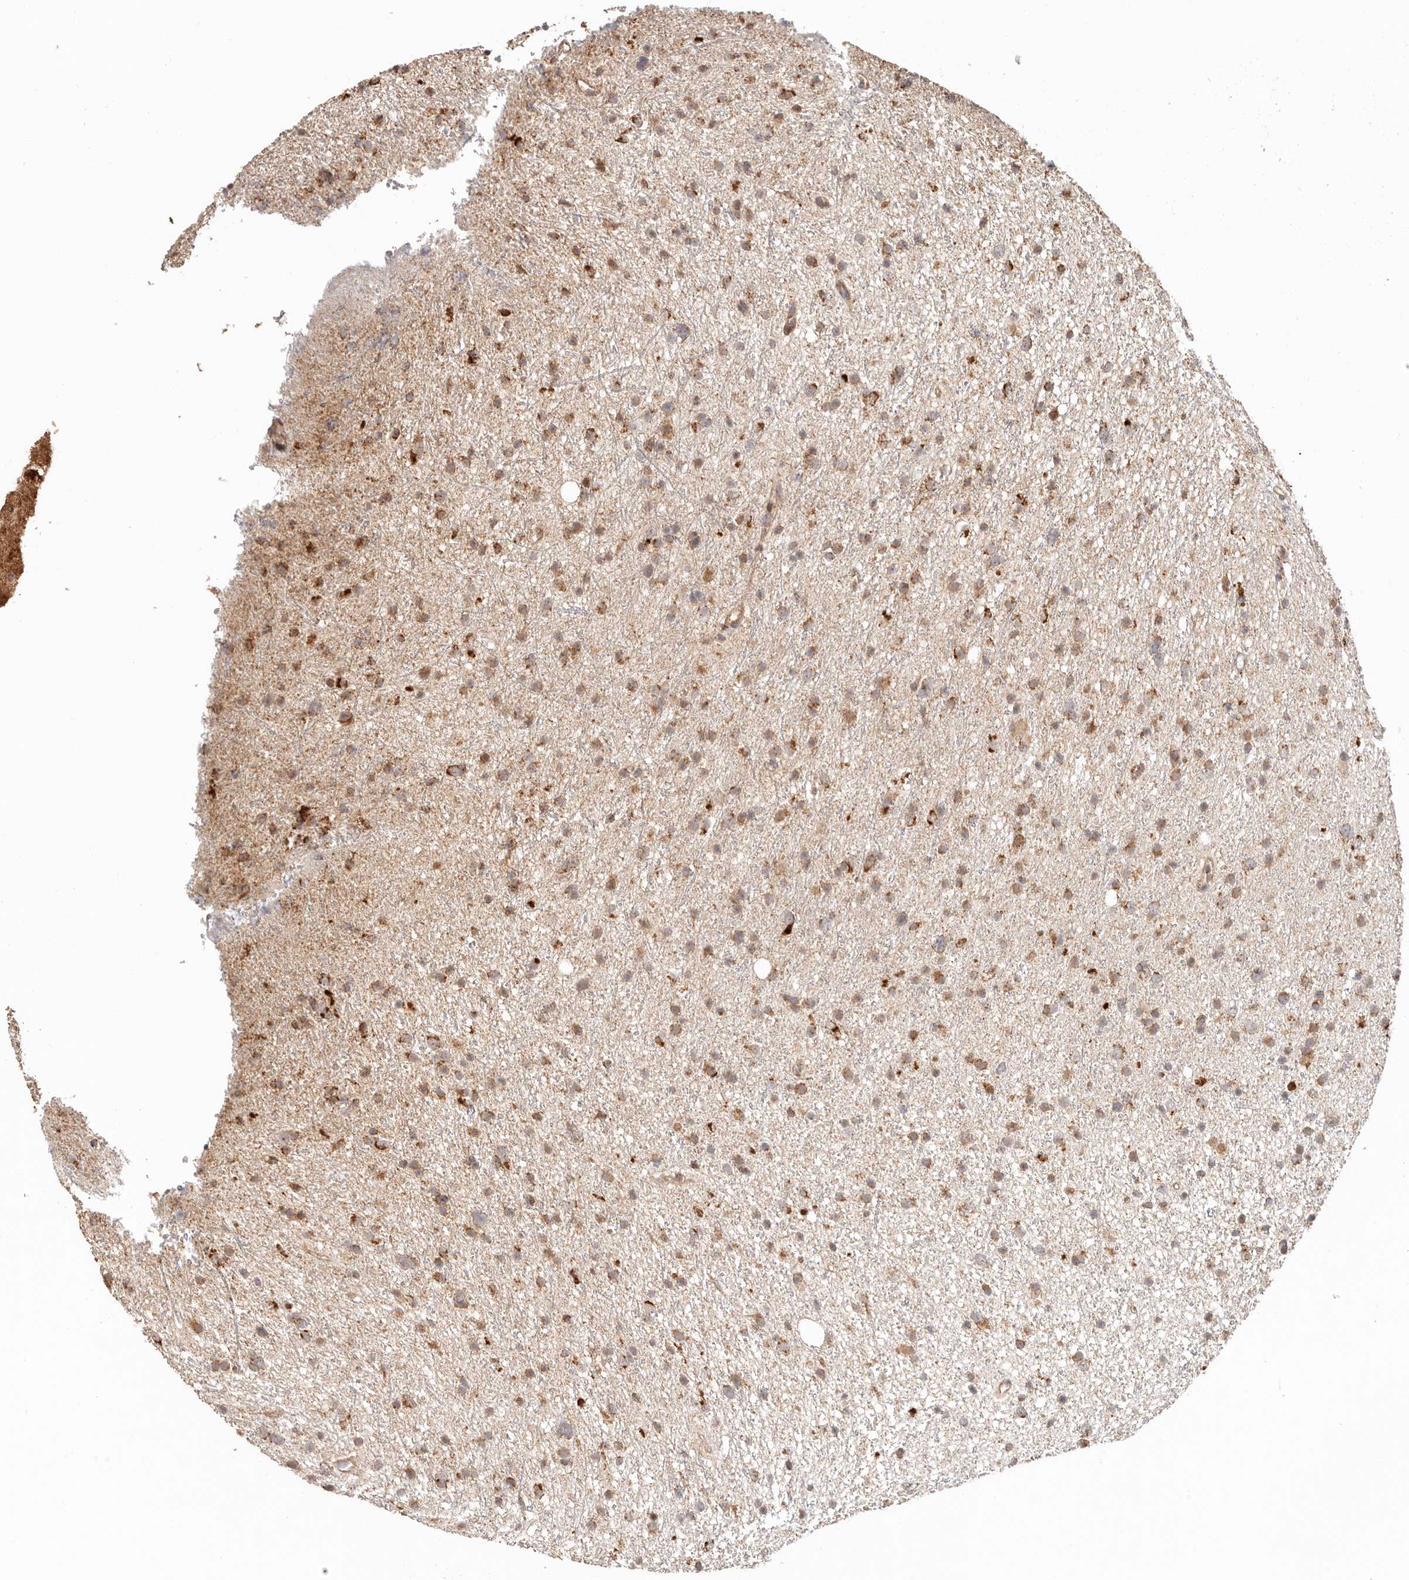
{"staining": {"intensity": "moderate", "quantity": ">75%", "location": "cytoplasmic/membranous"}, "tissue": "glioma", "cell_type": "Tumor cells", "image_type": "cancer", "snomed": [{"axis": "morphology", "description": "Glioma, malignant, Low grade"}, {"axis": "topography", "description": "Cerebral cortex"}], "caption": "There is medium levels of moderate cytoplasmic/membranous positivity in tumor cells of low-grade glioma (malignant), as demonstrated by immunohistochemical staining (brown color).", "gene": "NDUFB11", "patient": {"sex": "female", "age": 39}}